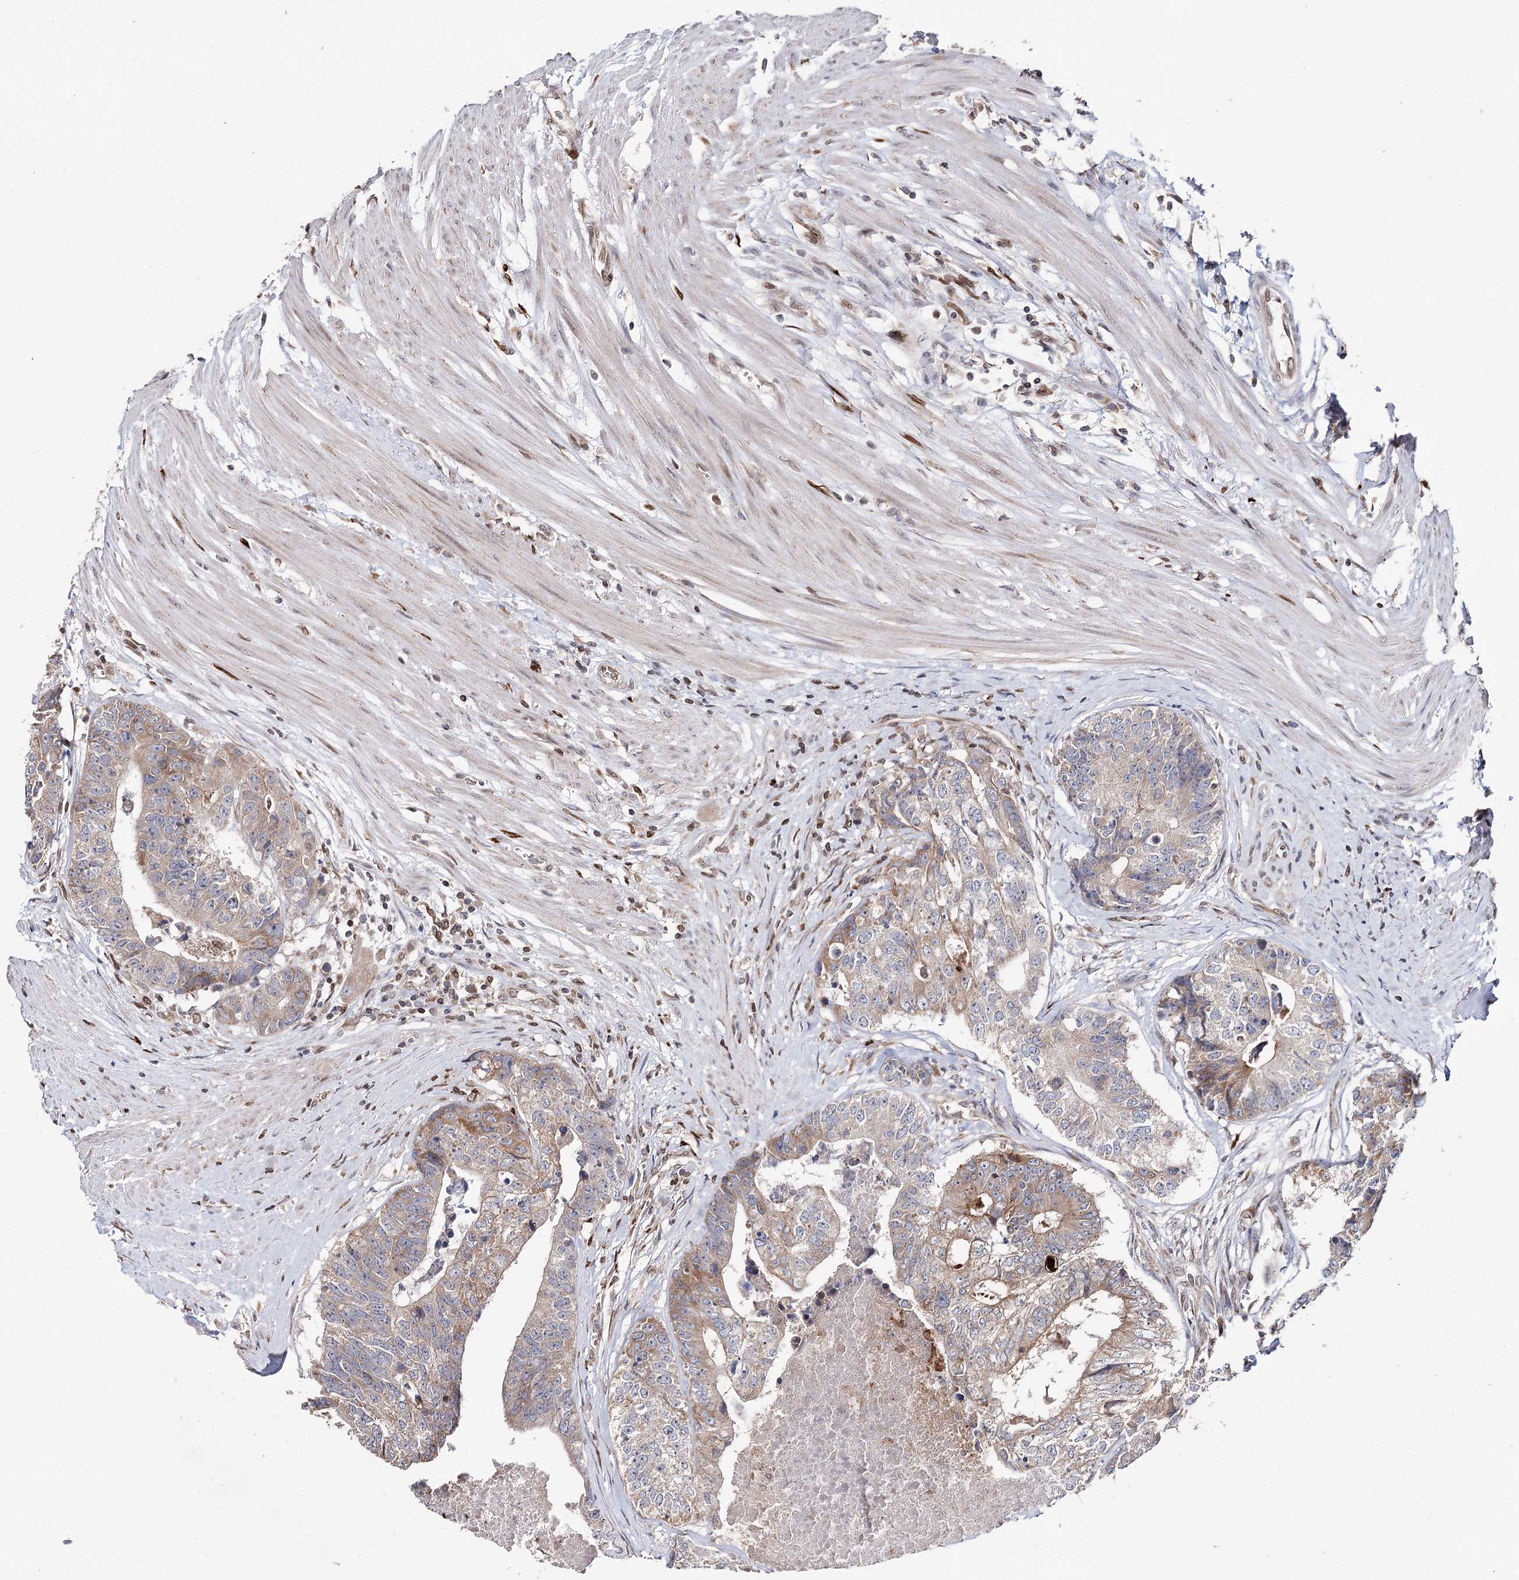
{"staining": {"intensity": "weak", "quantity": ">75%", "location": "cytoplasmic/membranous"}, "tissue": "colorectal cancer", "cell_type": "Tumor cells", "image_type": "cancer", "snomed": [{"axis": "morphology", "description": "Adenocarcinoma, NOS"}, {"axis": "topography", "description": "Colon"}], "caption": "The image exhibits staining of colorectal adenocarcinoma, revealing weak cytoplasmic/membranous protein staining (brown color) within tumor cells.", "gene": "CFAP46", "patient": {"sex": "female", "age": 67}}